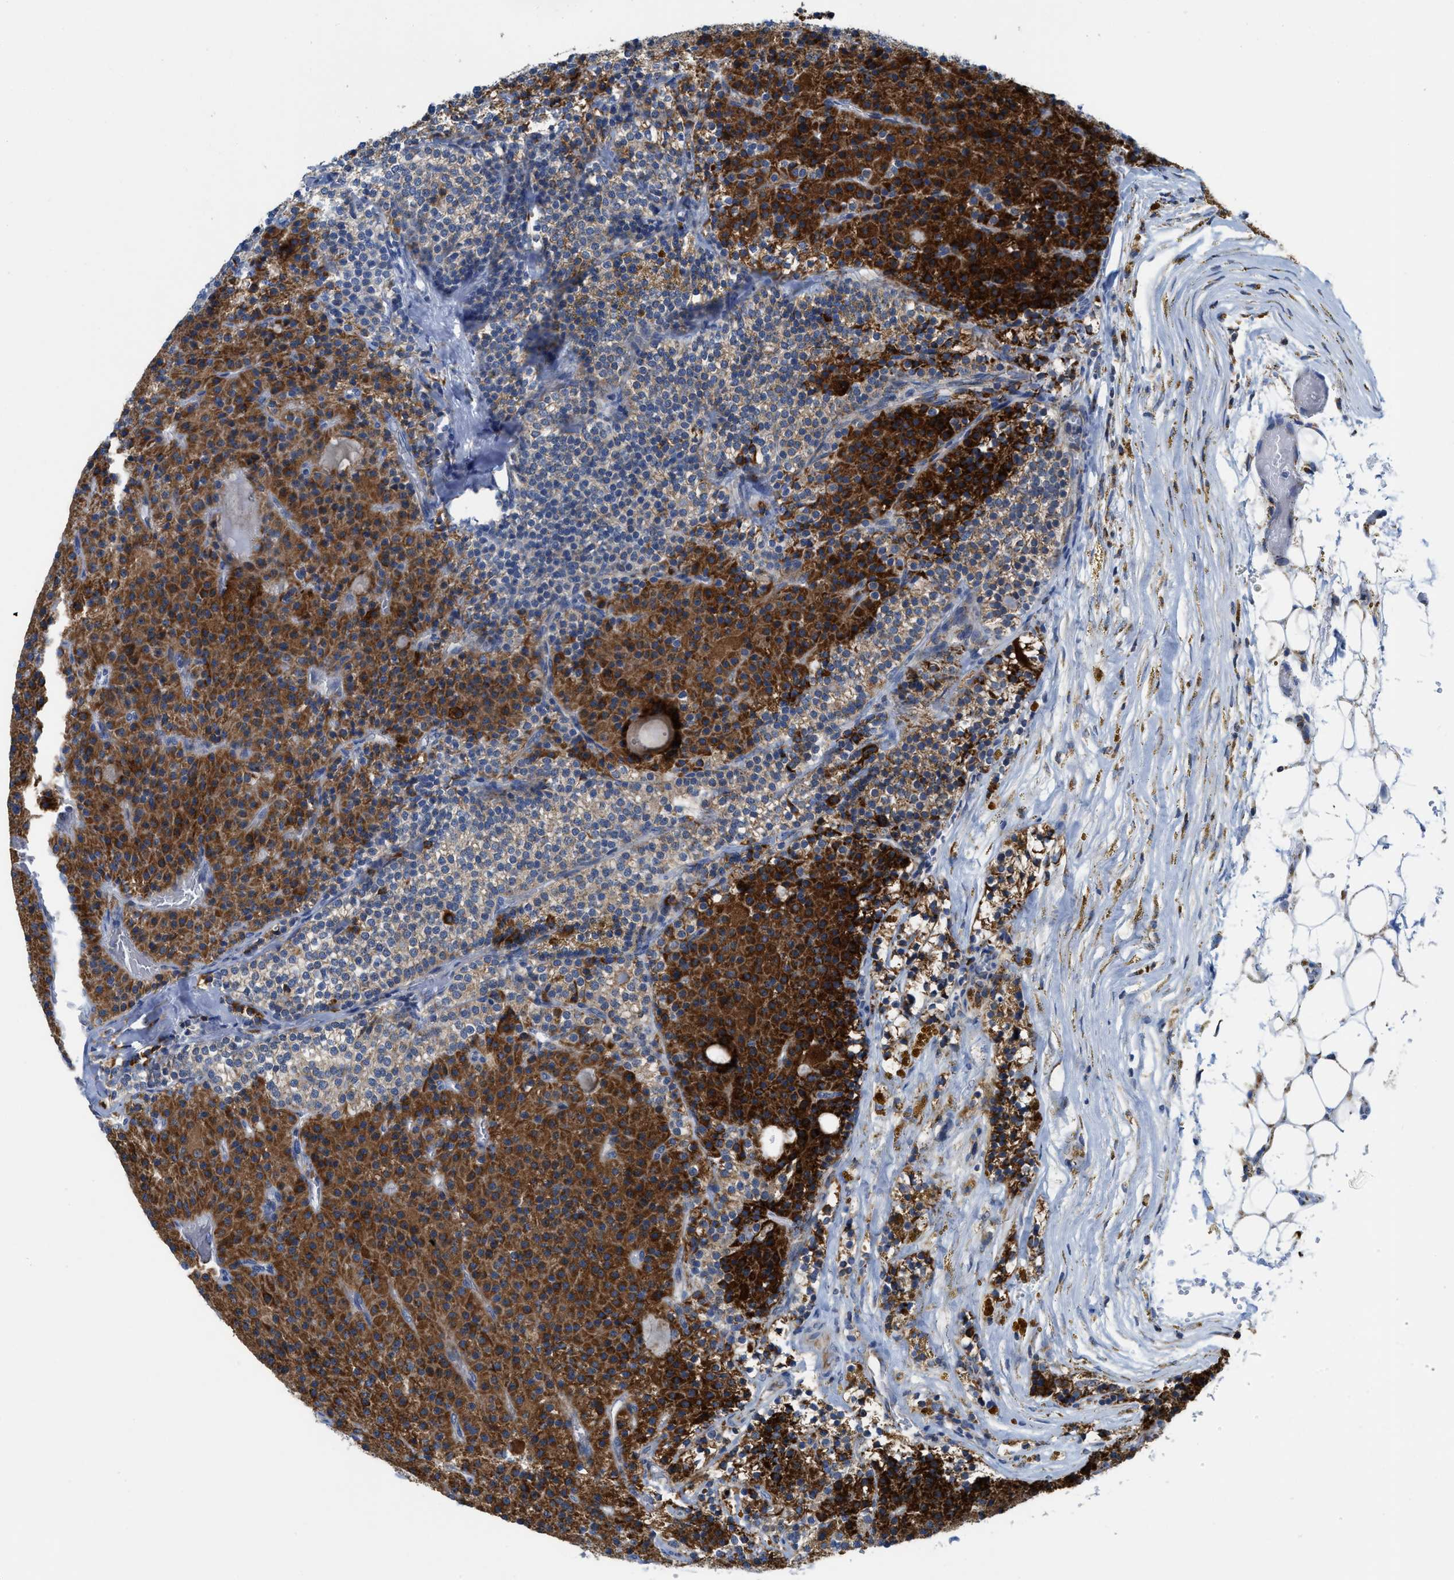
{"staining": {"intensity": "strong", "quantity": "25%-75%", "location": "cytoplasmic/membranous"}, "tissue": "parathyroid gland", "cell_type": "Glandular cells", "image_type": "normal", "snomed": [{"axis": "morphology", "description": "Normal tissue, NOS"}, {"axis": "morphology", "description": "Adenoma, NOS"}, {"axis": "topography", "description": "Parathyroid gland"}], "caption": "About 25%-75% of glandular cells in benign parathyroid gland demonstrate strong cytoplasmic/membranous protein positivity as visualized by brown immunohistochemical staining.", "gene": "GATD3", "patient": {"sex": "male", "age": 75}}